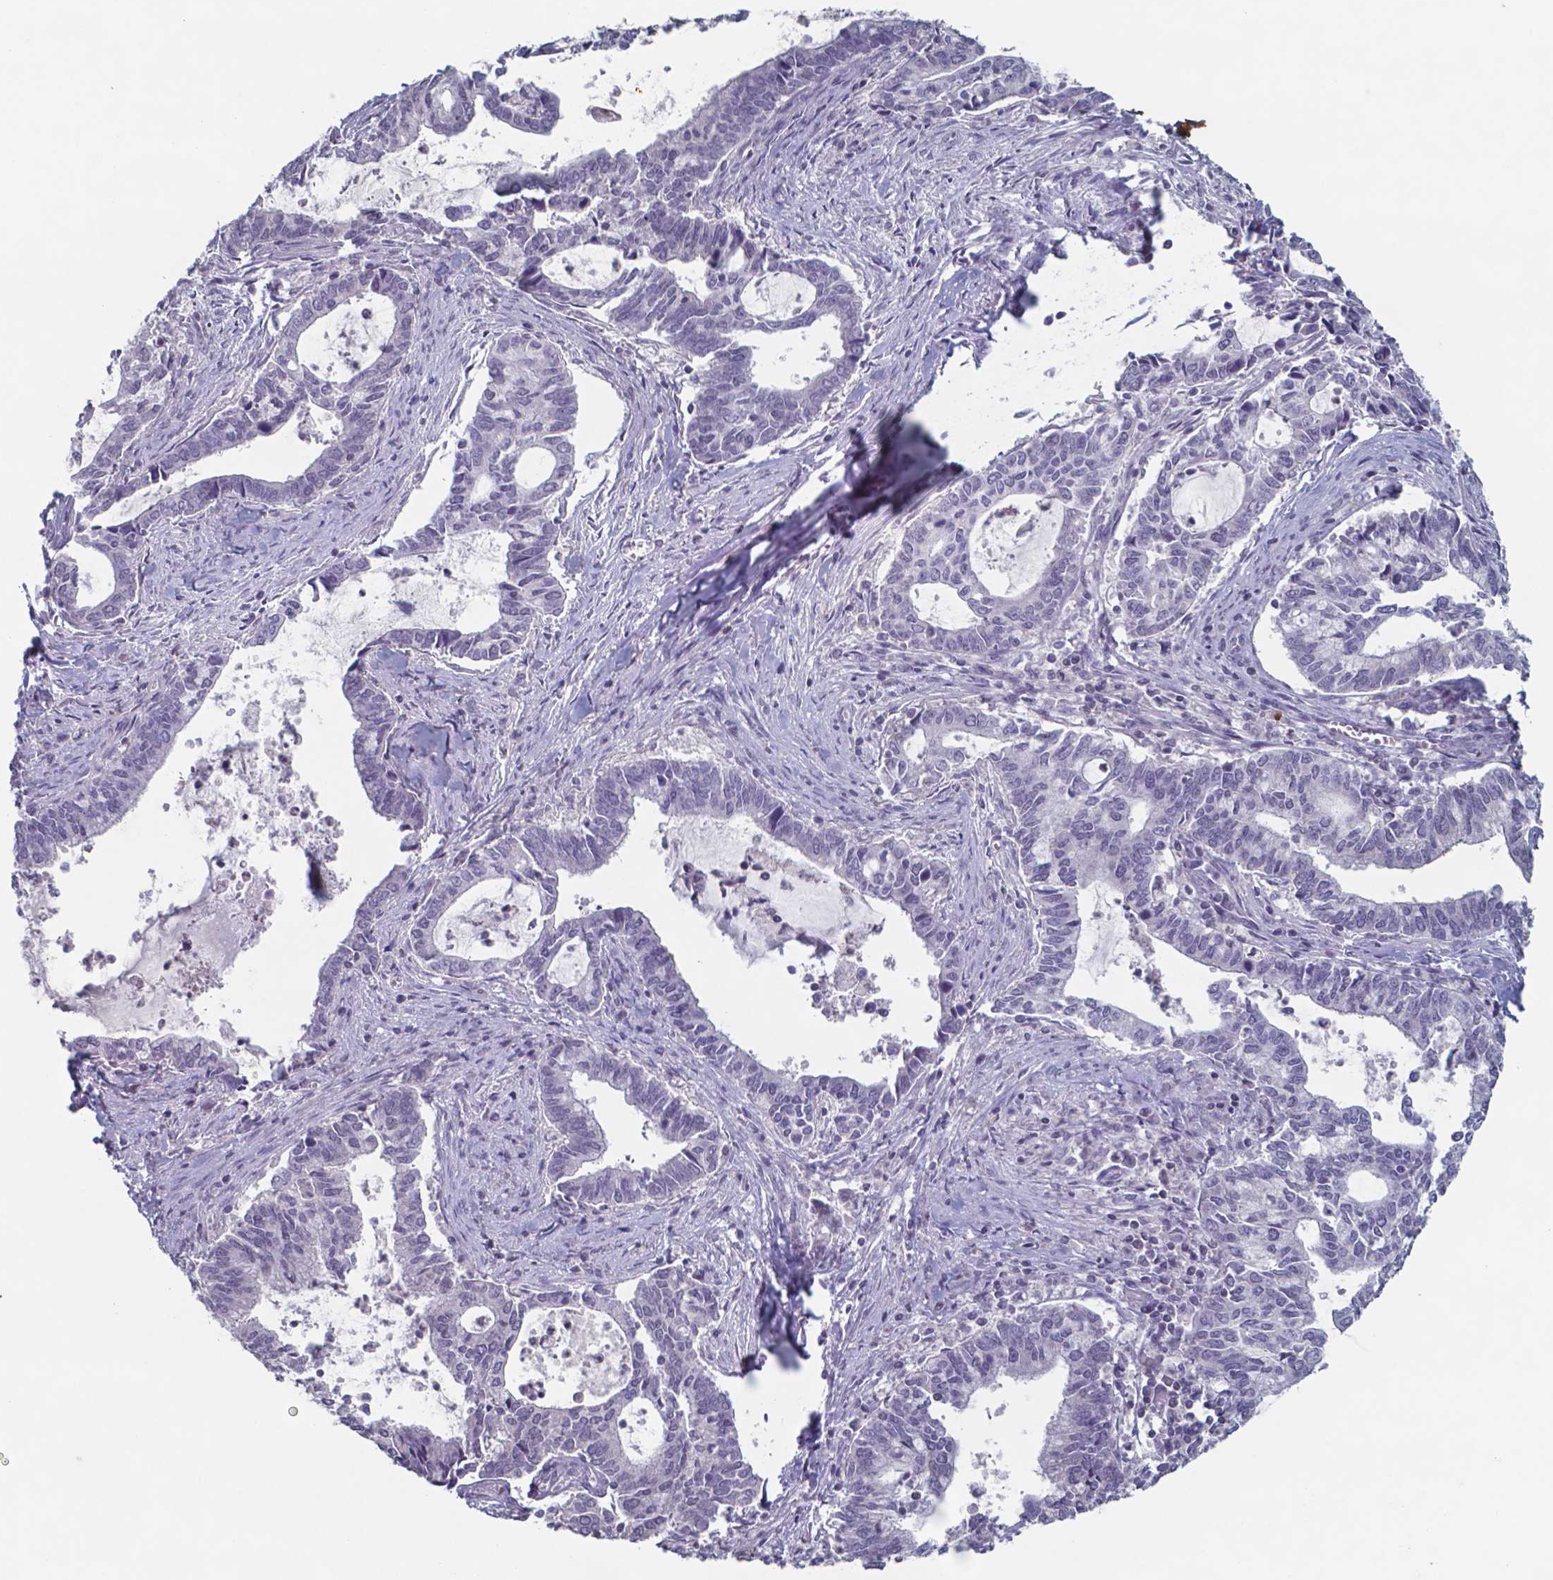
{"staining": {"intensity": "negative", "quantity": "none", "location": "none"}, "tissue": "cervical cancer", "cell_type": "Tumor cells", "image_type": "cancer", "snomed": [{"axis": "morphology", "description": "Adenocarcinoma, NOS"}, {"axis": "topography", "description": "Cervix"}], "caption": "Immunohistochemical staining of cervical cancer (adenocarcinoma) reveals no significant expression in tumor cells.", "gene": "TDP2", "patient": {"sex": "female", "age": 42}}